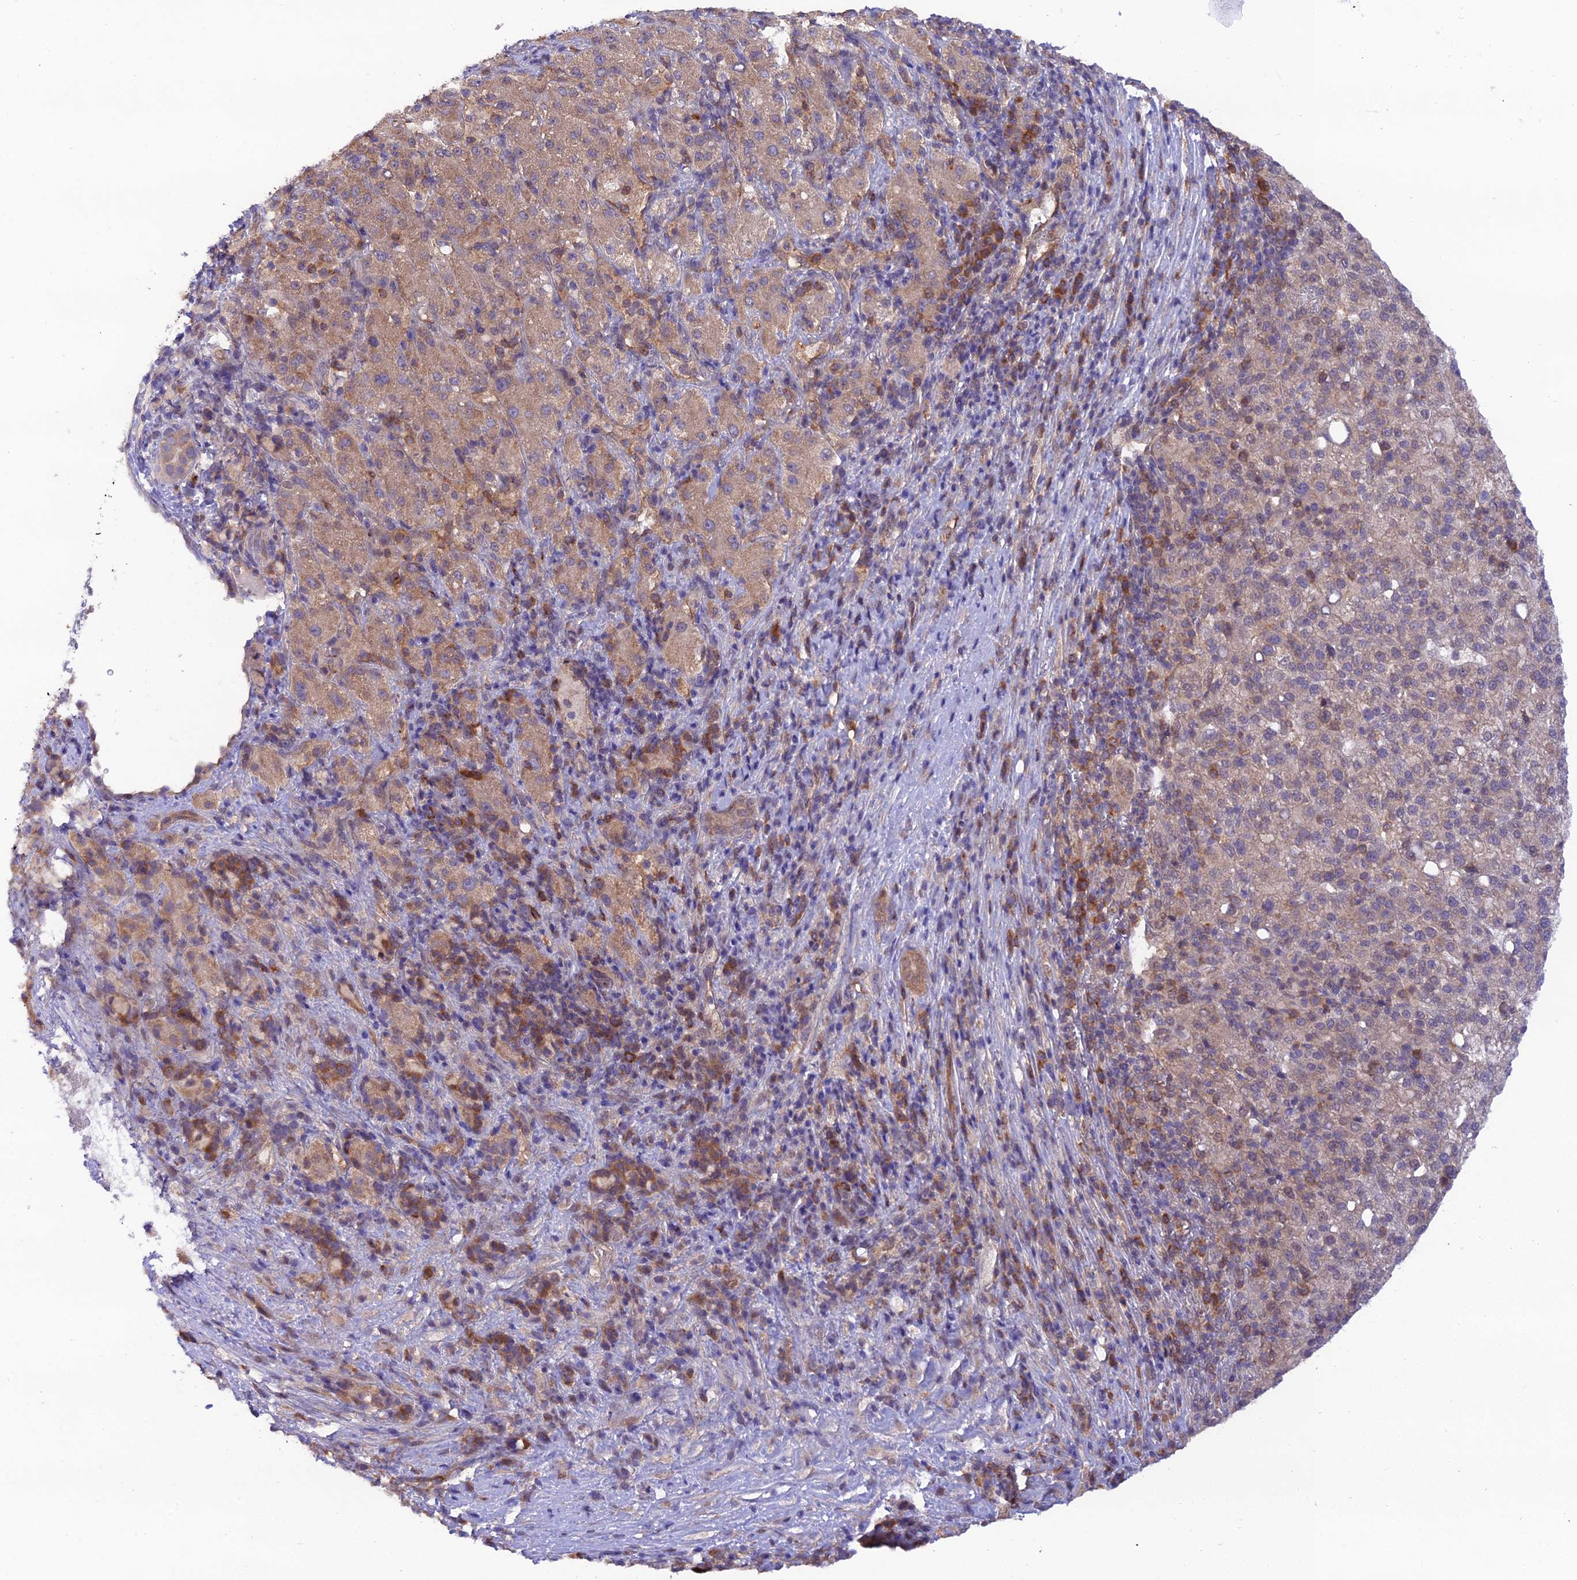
{"staining": {"intensity": "weak", "quantity": ">75%", "location": "cytoplasmic/membranous"}, "tissue": "liver cancer", "cell_type": "Tumor cells", "image_type": "cancer", "snomed": [{"axis": "morphology", "description": "Carcinoma, Hepatocellular, NOS"}, {"axis": "topography", "description": "Liver"}], "caption": "Human liver hepatocellular carcinoma stained for a protein (brown) demonstrates weak cytoplasmic/membranous positive expression in approximately >75% of tumor cells.", "gene": "TRIM40", "patient": {"sex": "female", "age": 58}}